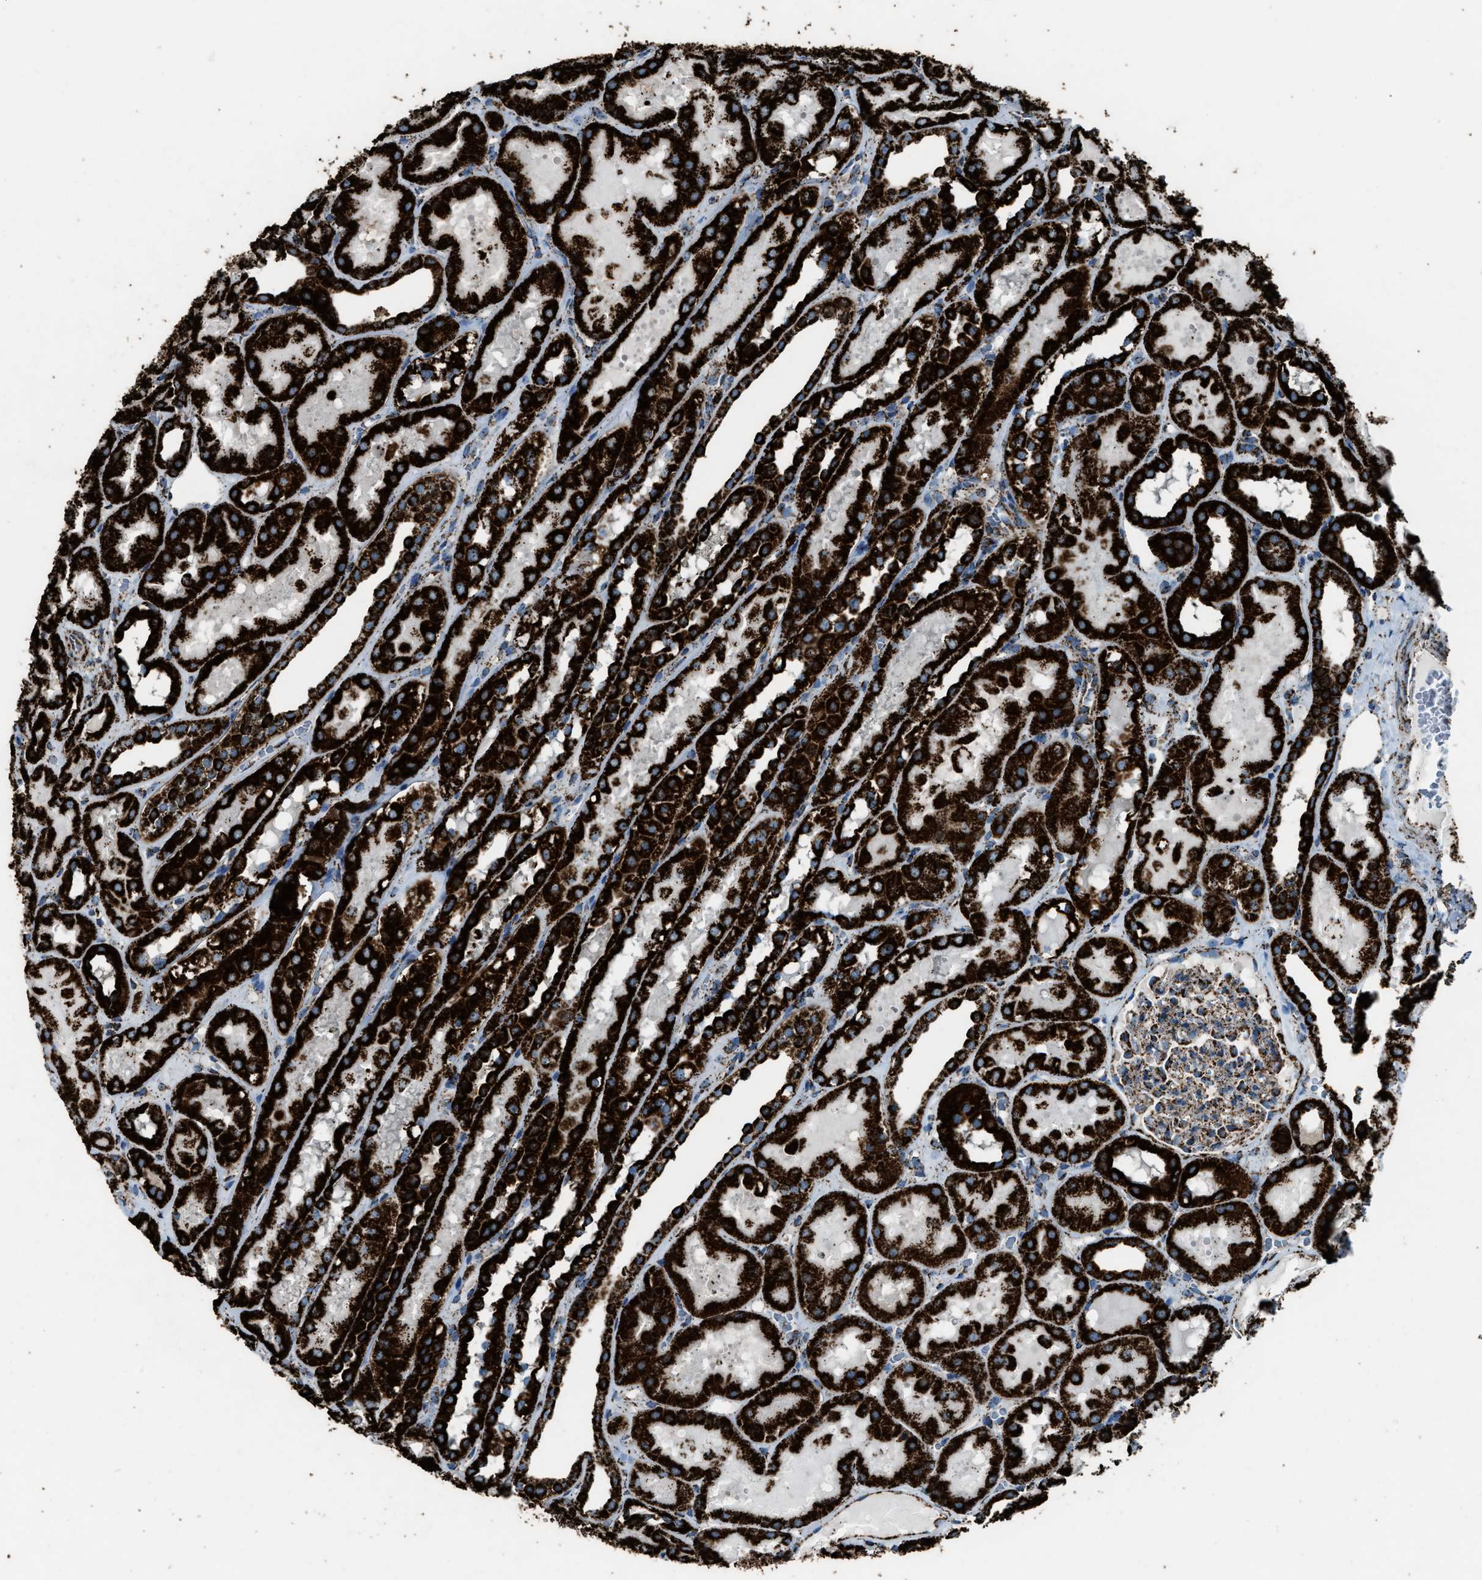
{"staining": {"intensity": "moderate", "quantity": ">75%", "location": "cytoplasmic/membranous"}, "tissue": "kidney", "cell_type": "Cells in glomeruli", "image_type": "normal", "snomed": [{"axis": "morphology", "description": "Normal tissue, NOS"}, {"axis": "topography", "description": "Kidney"}, {"axis": "topography", "description": "Urinary bladder"}], "caption": "A high-resolution photomicrograph shows IHC staining of unremarkable kidney, which shows moderate cytoplasmic/membranous positivity in approximately >75% of cells in glomeruli.", "gene": "MDH2", "patient": {"sex": "male", "age": 16}}